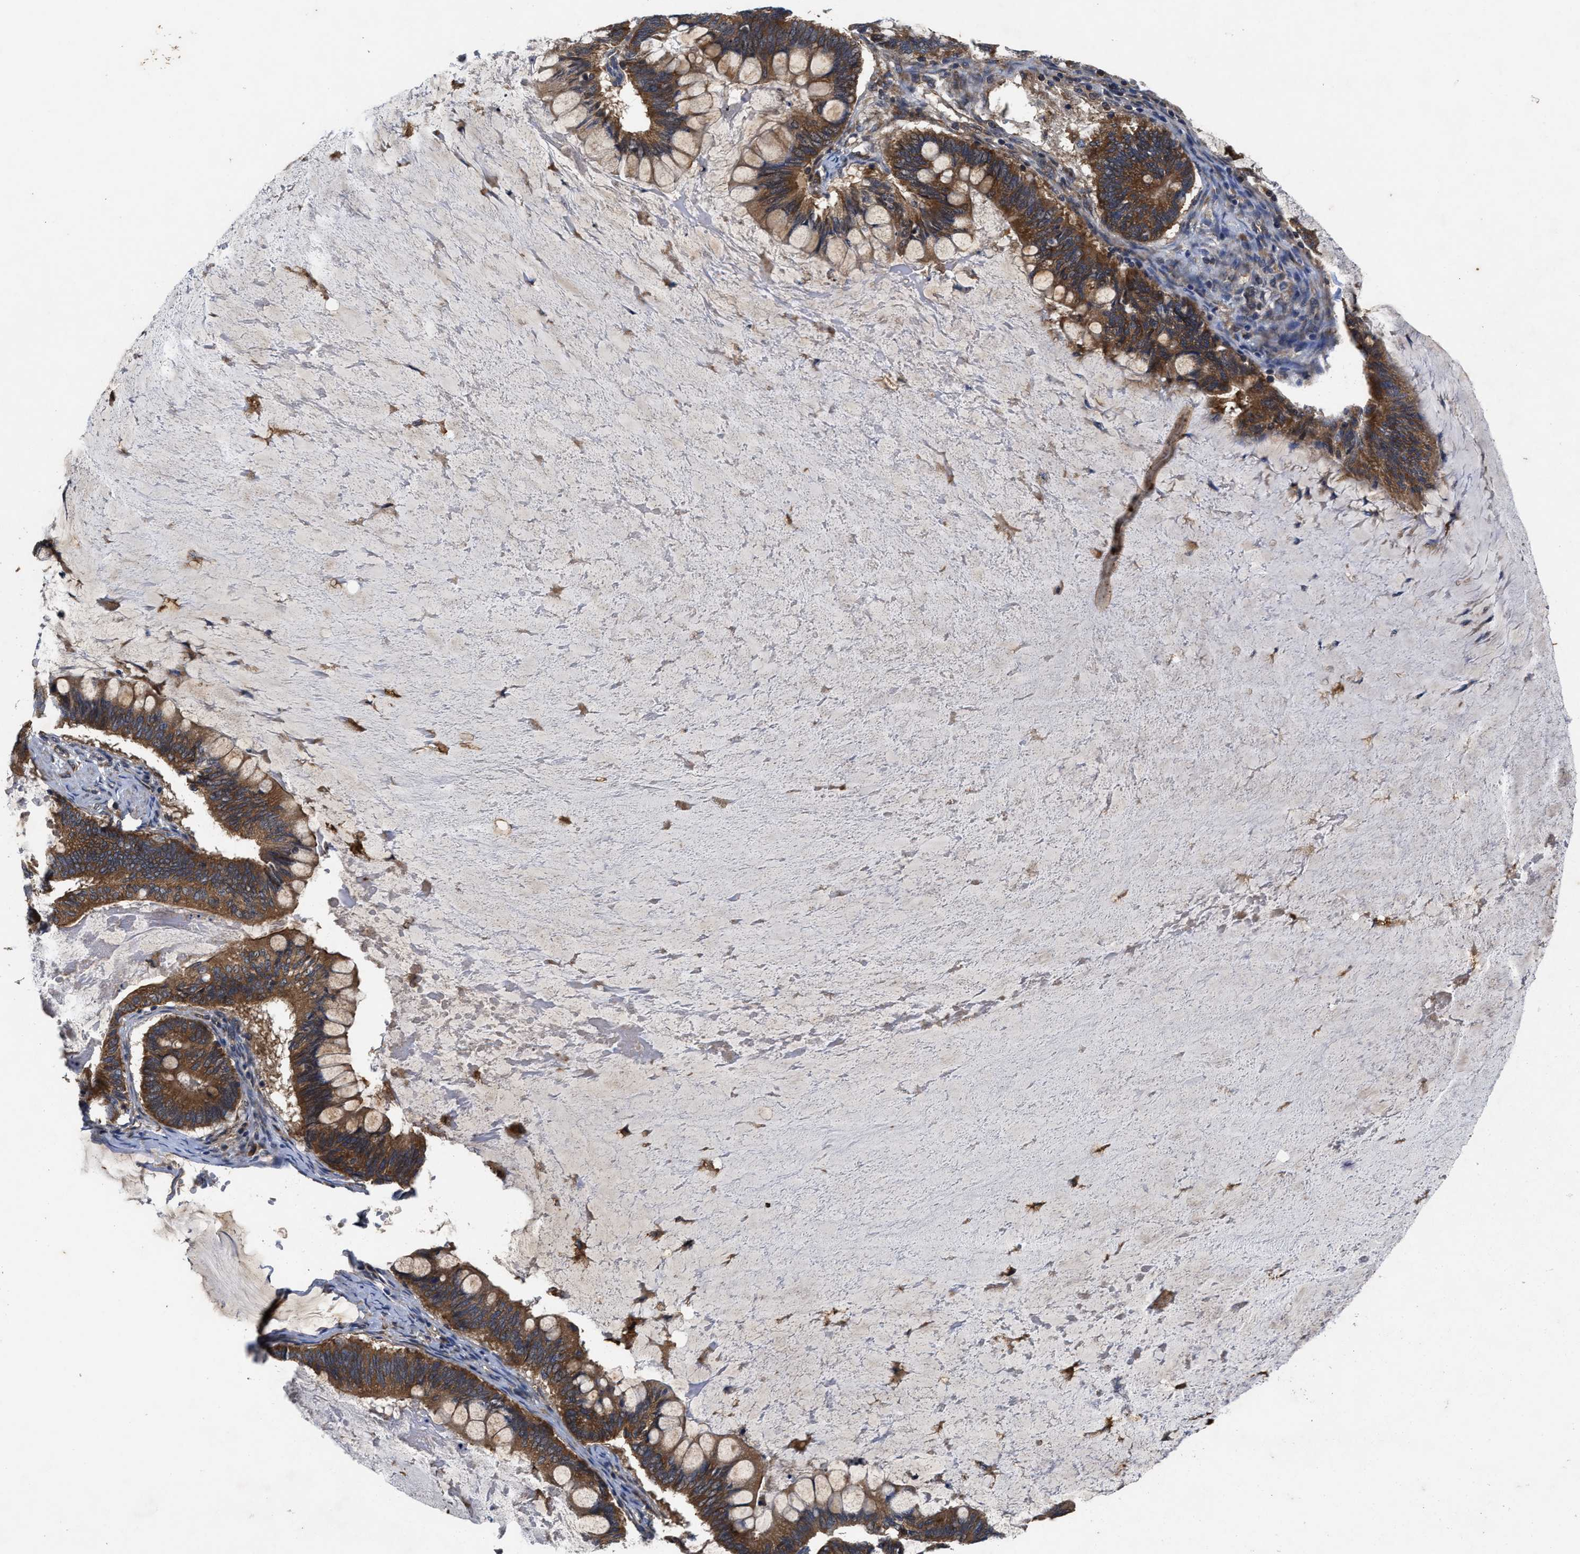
{"staining": {"intensity": "moderate", "quantity": ">75%", "location": "cytoplasmic/membranous"}, "tissue": "ovarian cancer", "cell_type": "Tumor cells", "image_type": "cancer", "snomed": [{"axis": "morphology", "description": "Cystadenocarcinoma, mucinous, NOS"}, {"axis": "topography", "description": "Ovary"}], "caption": "Moderate cytoplasmic/membranous staining is present in approximately >75% of tumor cells in ovarian cancer.", "gene": "EFNA4", "patient": {"sex": "female", "age": 61}}